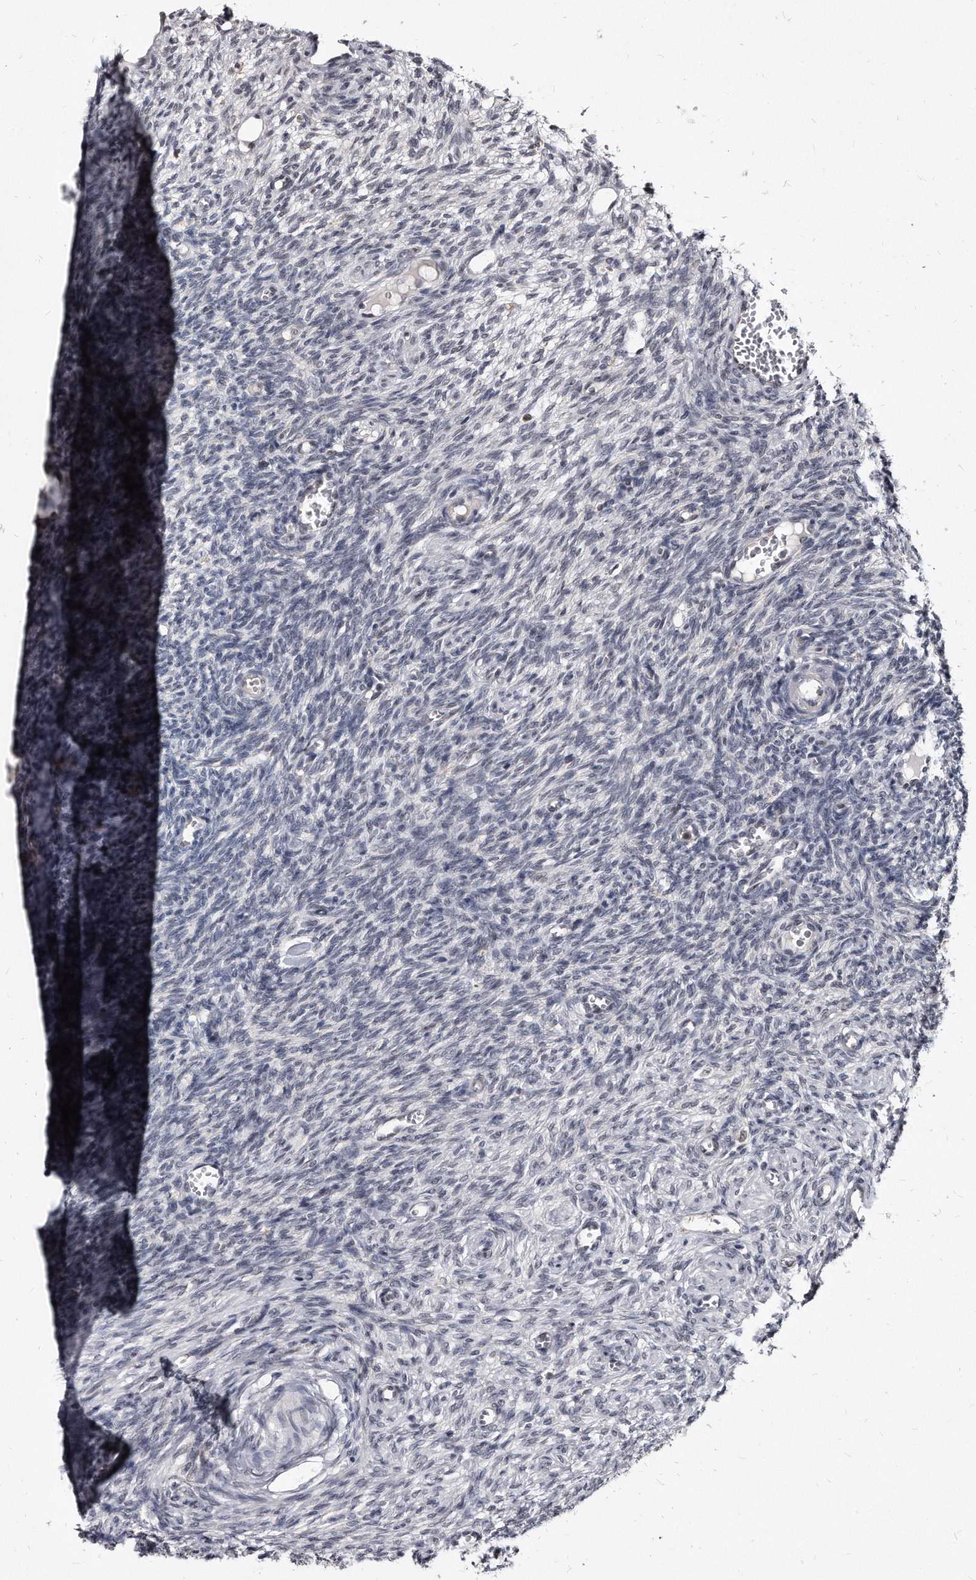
{"staining": {"intensity": "negative", "quantity": "none", "location": "none"}, "tissue": "ovary", "cell_type": "Follicle cells", "image_type": "normal", "snomed": [{"axis": "morphology", "description": "Normal tissue, NOS"}, {"axis": "topography", "description": "Ovary"}], "caption": "Benign ovary was stained to show a protein in brown. There is no significant positivity in follicle cells. The staining is performed using DAB (3,3'-diaminobenzidine) brown chromogen with nuclei counter-stained in using hematoxylin.", "gene": "KLHDC3", "patient": {"sex": "female", "age": 27}}